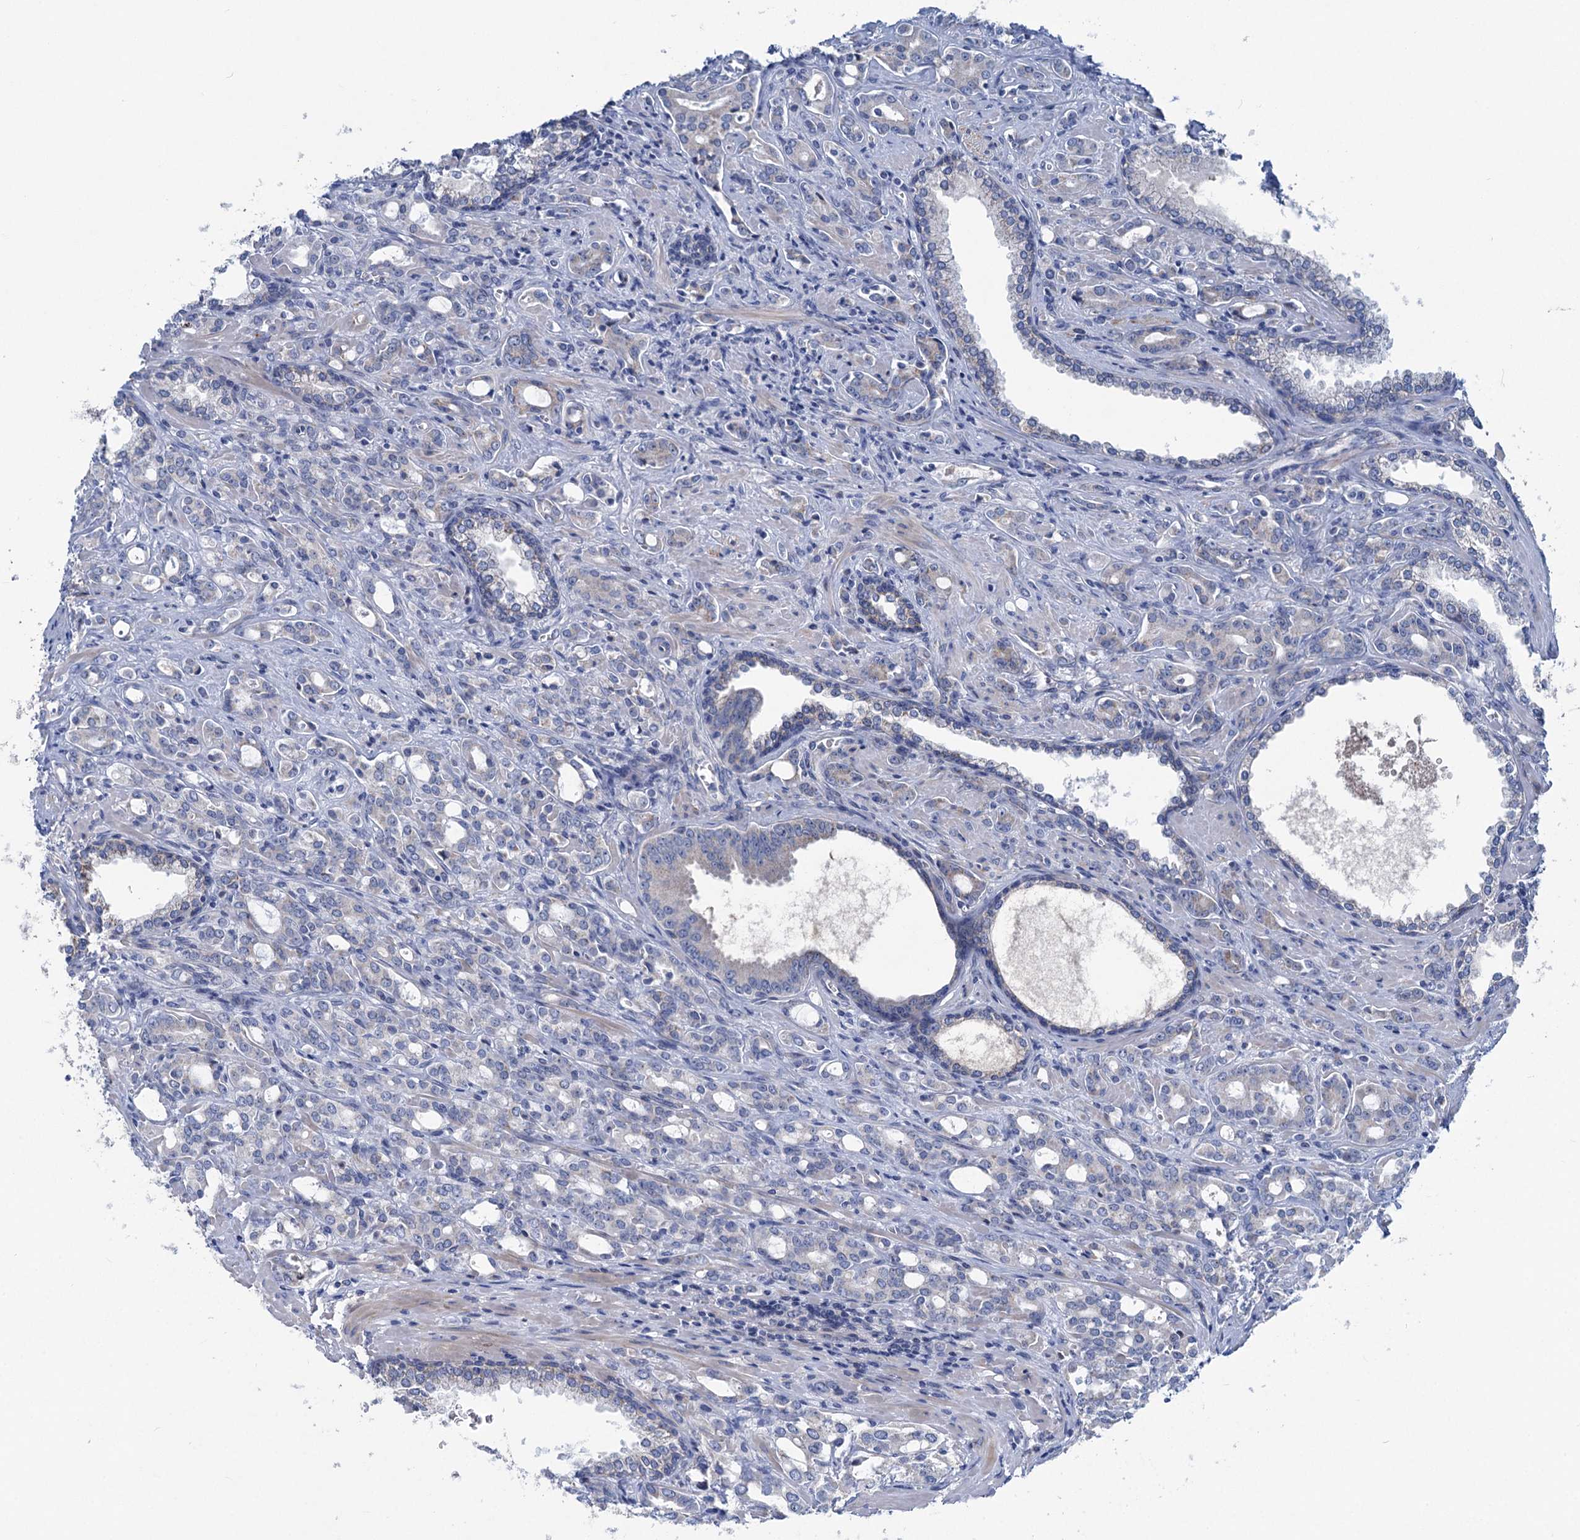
{"staining": {"intensity": "negative", "quantity": "none", "location": "none"}, "tissue": "prostate cancer", "cell_type": "Tumor cells", "image_type": "cancer", "snomed": [{"axis": "morphology", "description": "Adenocarcinoma, High grade"}, {"axis": "topography", "description": "Prostate"}], "caption": "Human adenocarcinoma (high-grade) (prostate) stained for a protein using IHC shows no expression in tumor cells.", "gene": "CHDH", "patient": {"sex": "male", "age": 72}}